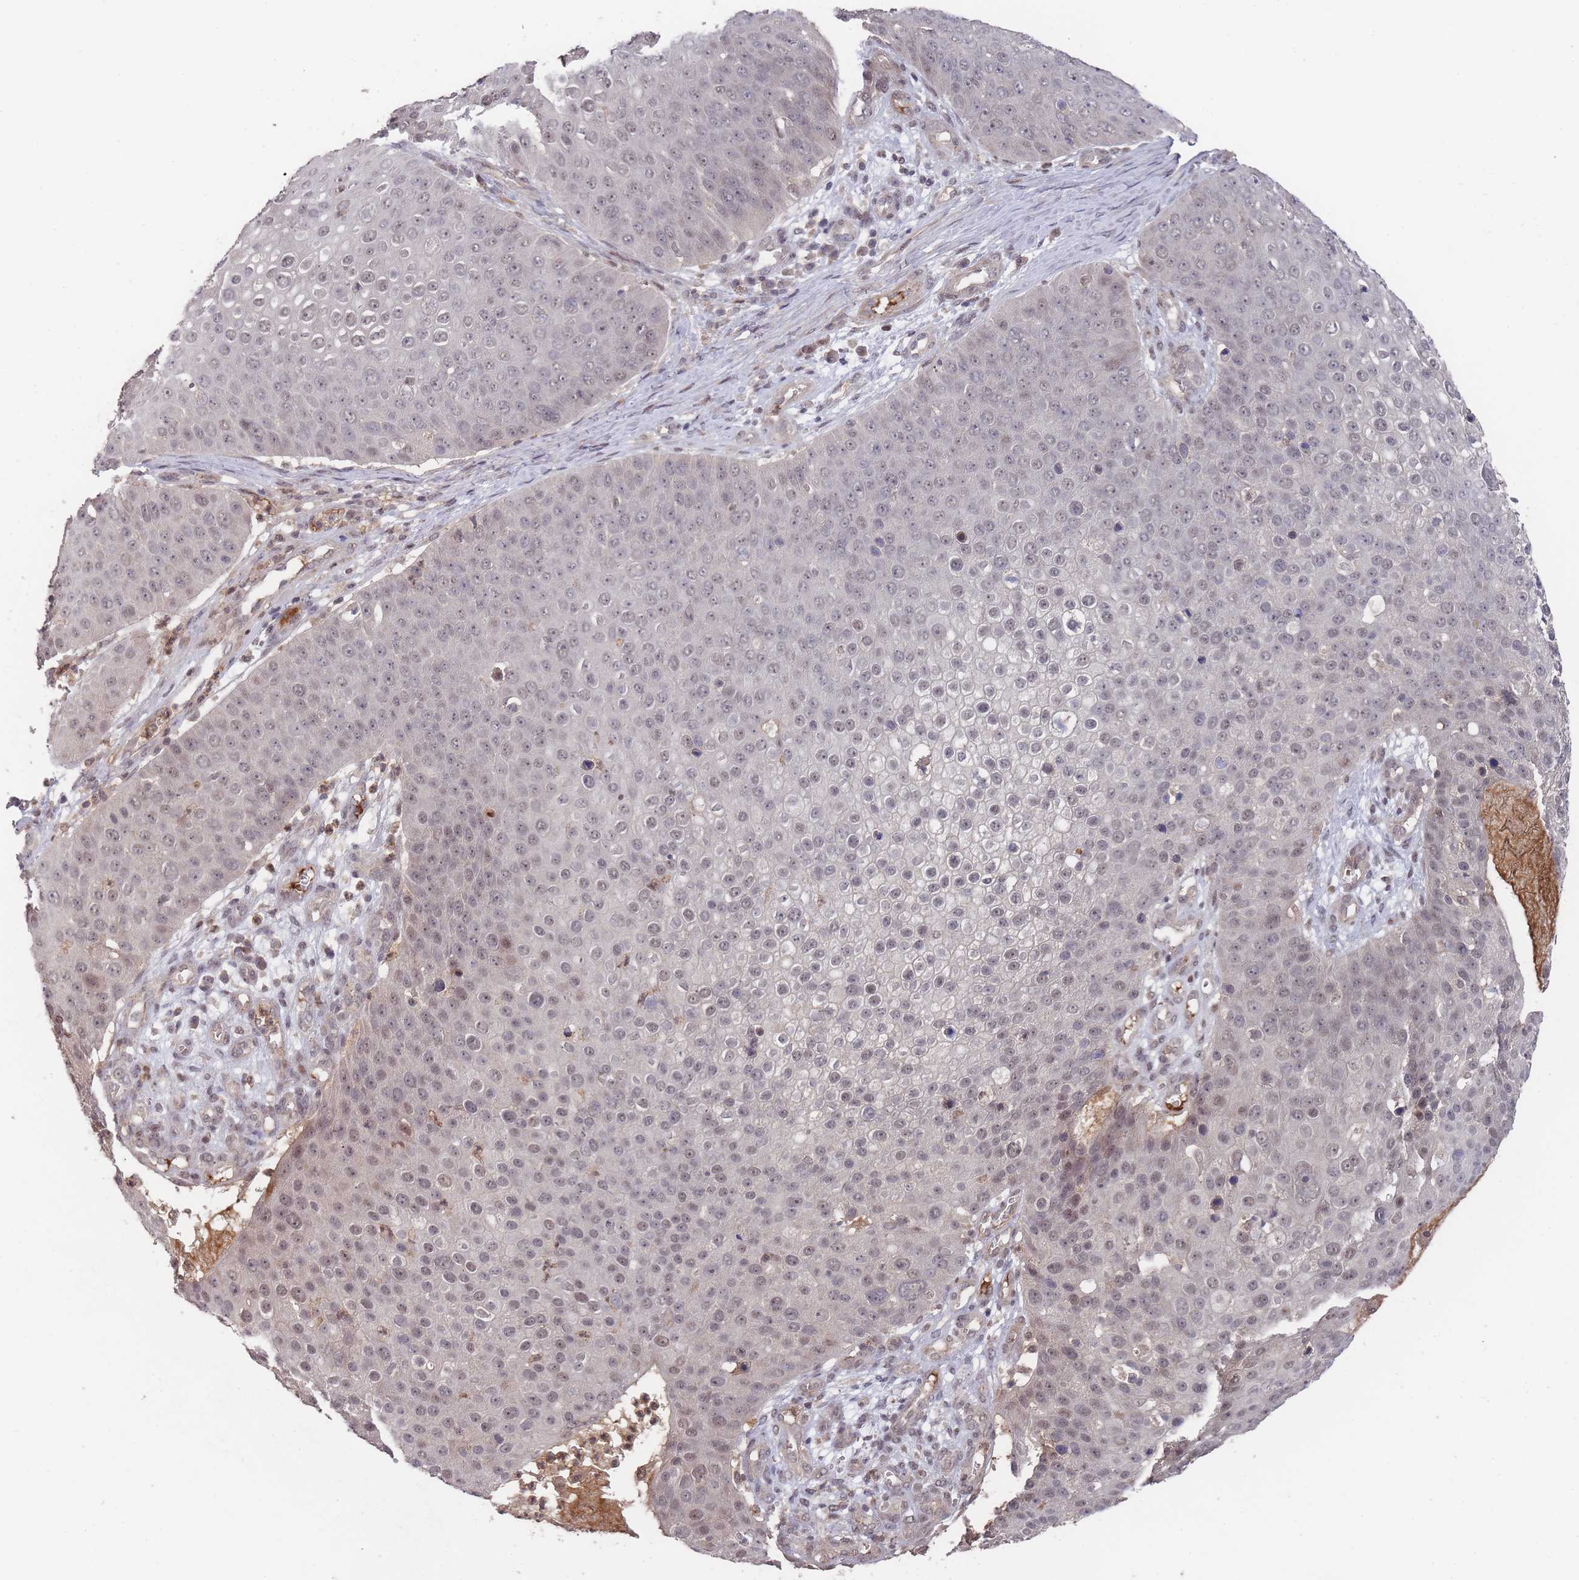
{"staining": {"intensity": "weak", "quantity": "25%-75%", "location": "nuclear"}, "tissue": "skin cancer", "cell_type": "Tumor cells", "image_type": "cancer", "snomed": [{"axis": "morphology", "description": "Squamous cell carcinoma, NOS"}, {"axis": "topography", "description": "Skin"}], "caption": "An IHC image of neoplastic tissue is shown. Protein staining in brown highlights weak nuclear positivity in skin cancer (squamous cell carcinoma) within tumor cells. The staining was performed using DAB, with brown indicating positive protein expression. Nuclei are stained blue with hematoxylin.", "gene": "SF3B1", "patient": {"sex": "male", "age": 71}}